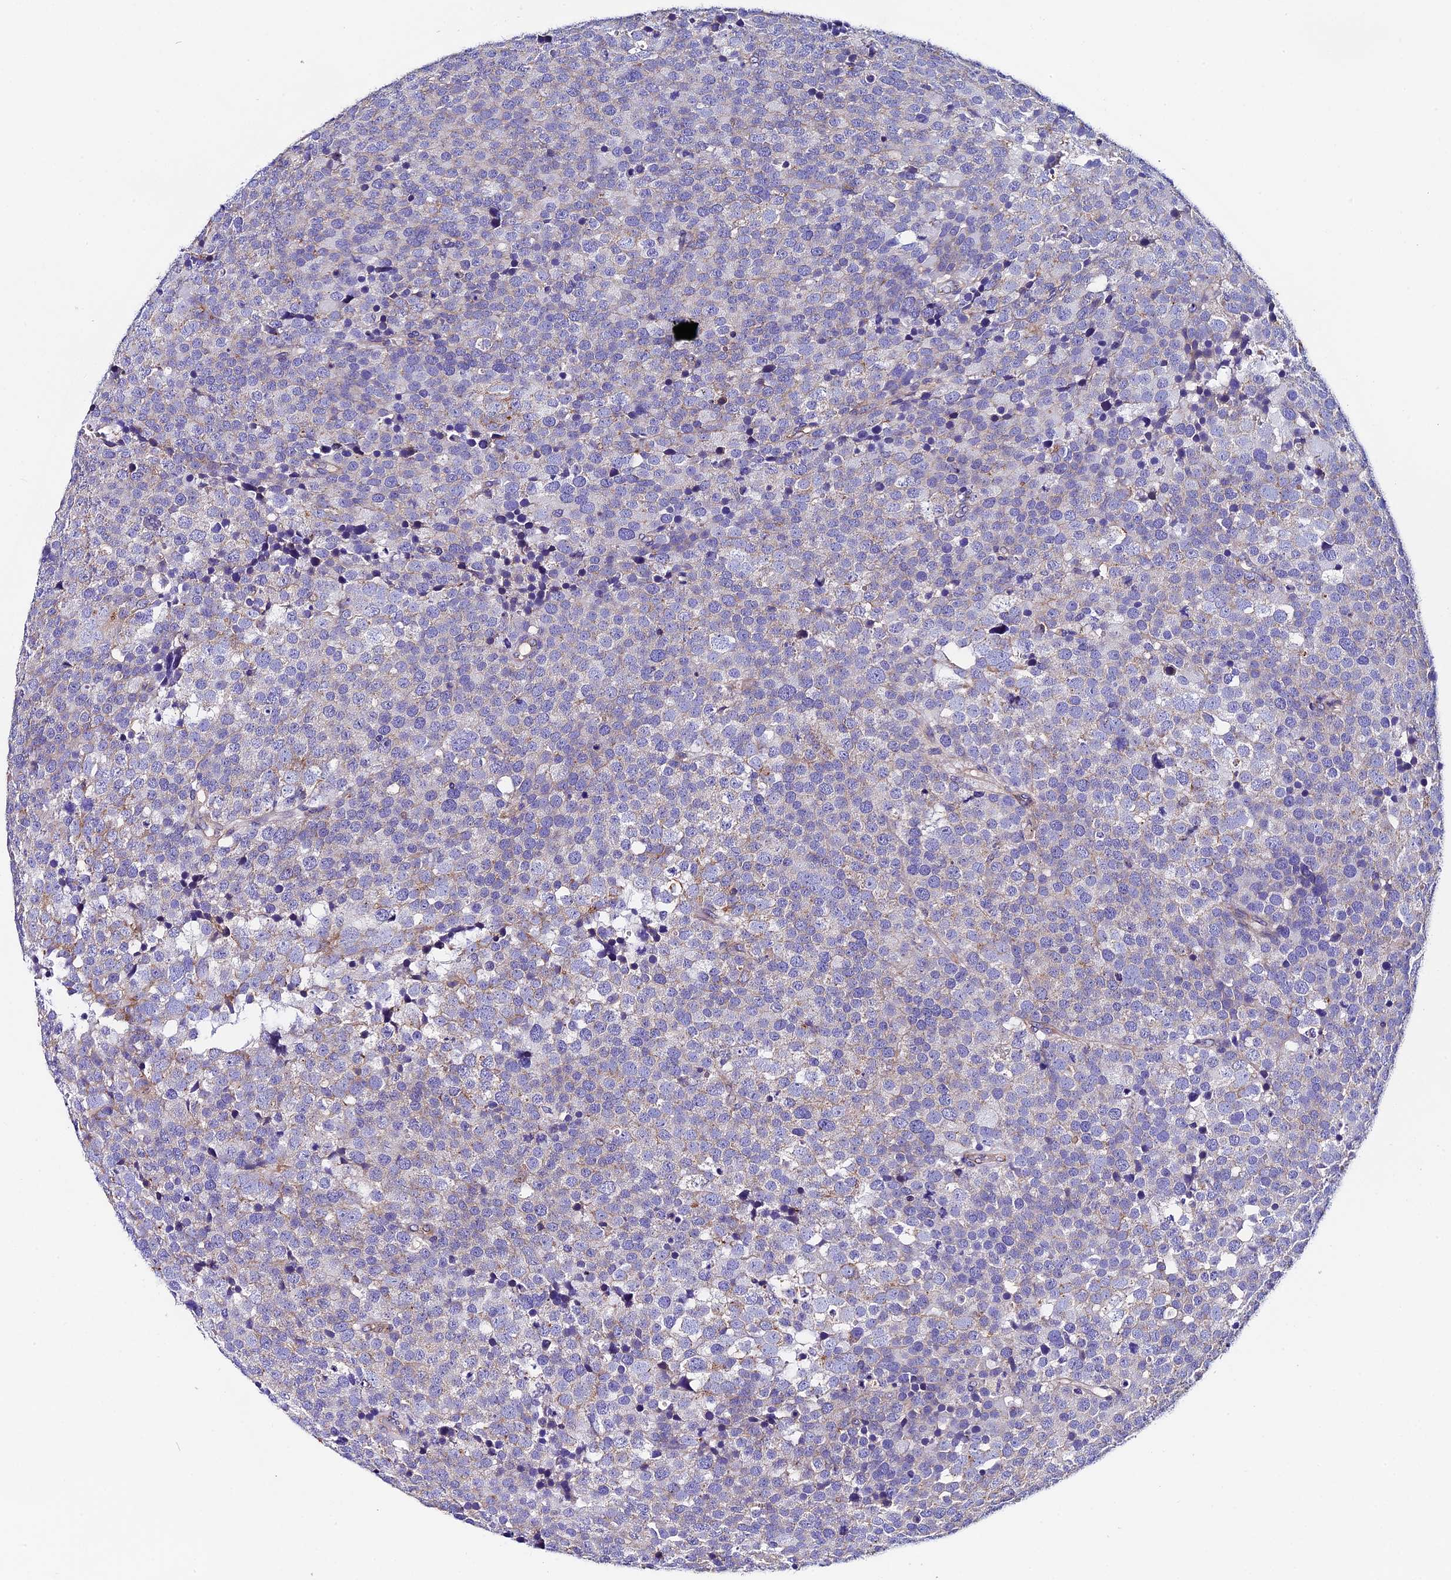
{"staining": {"intensity": "weak", "quantity": "<25%", "location": "cytoplasmic/membranous"}, "tissue": "testis cancer", "cell_type": "Tumor cells", "image_type": "cancer", "snomed": [{"axis": "morphology", "description": "Seminoma, NOS"}, {"axis": "topography", "description": "Testis"}], "caption": "This is an immunohistochemistry (IHC) histopathology image of testis cancer (seminoma). There is no positivity in tumor cells.", "gene": "COMTD1", "patient": {"sex": "male", "age": 71}}